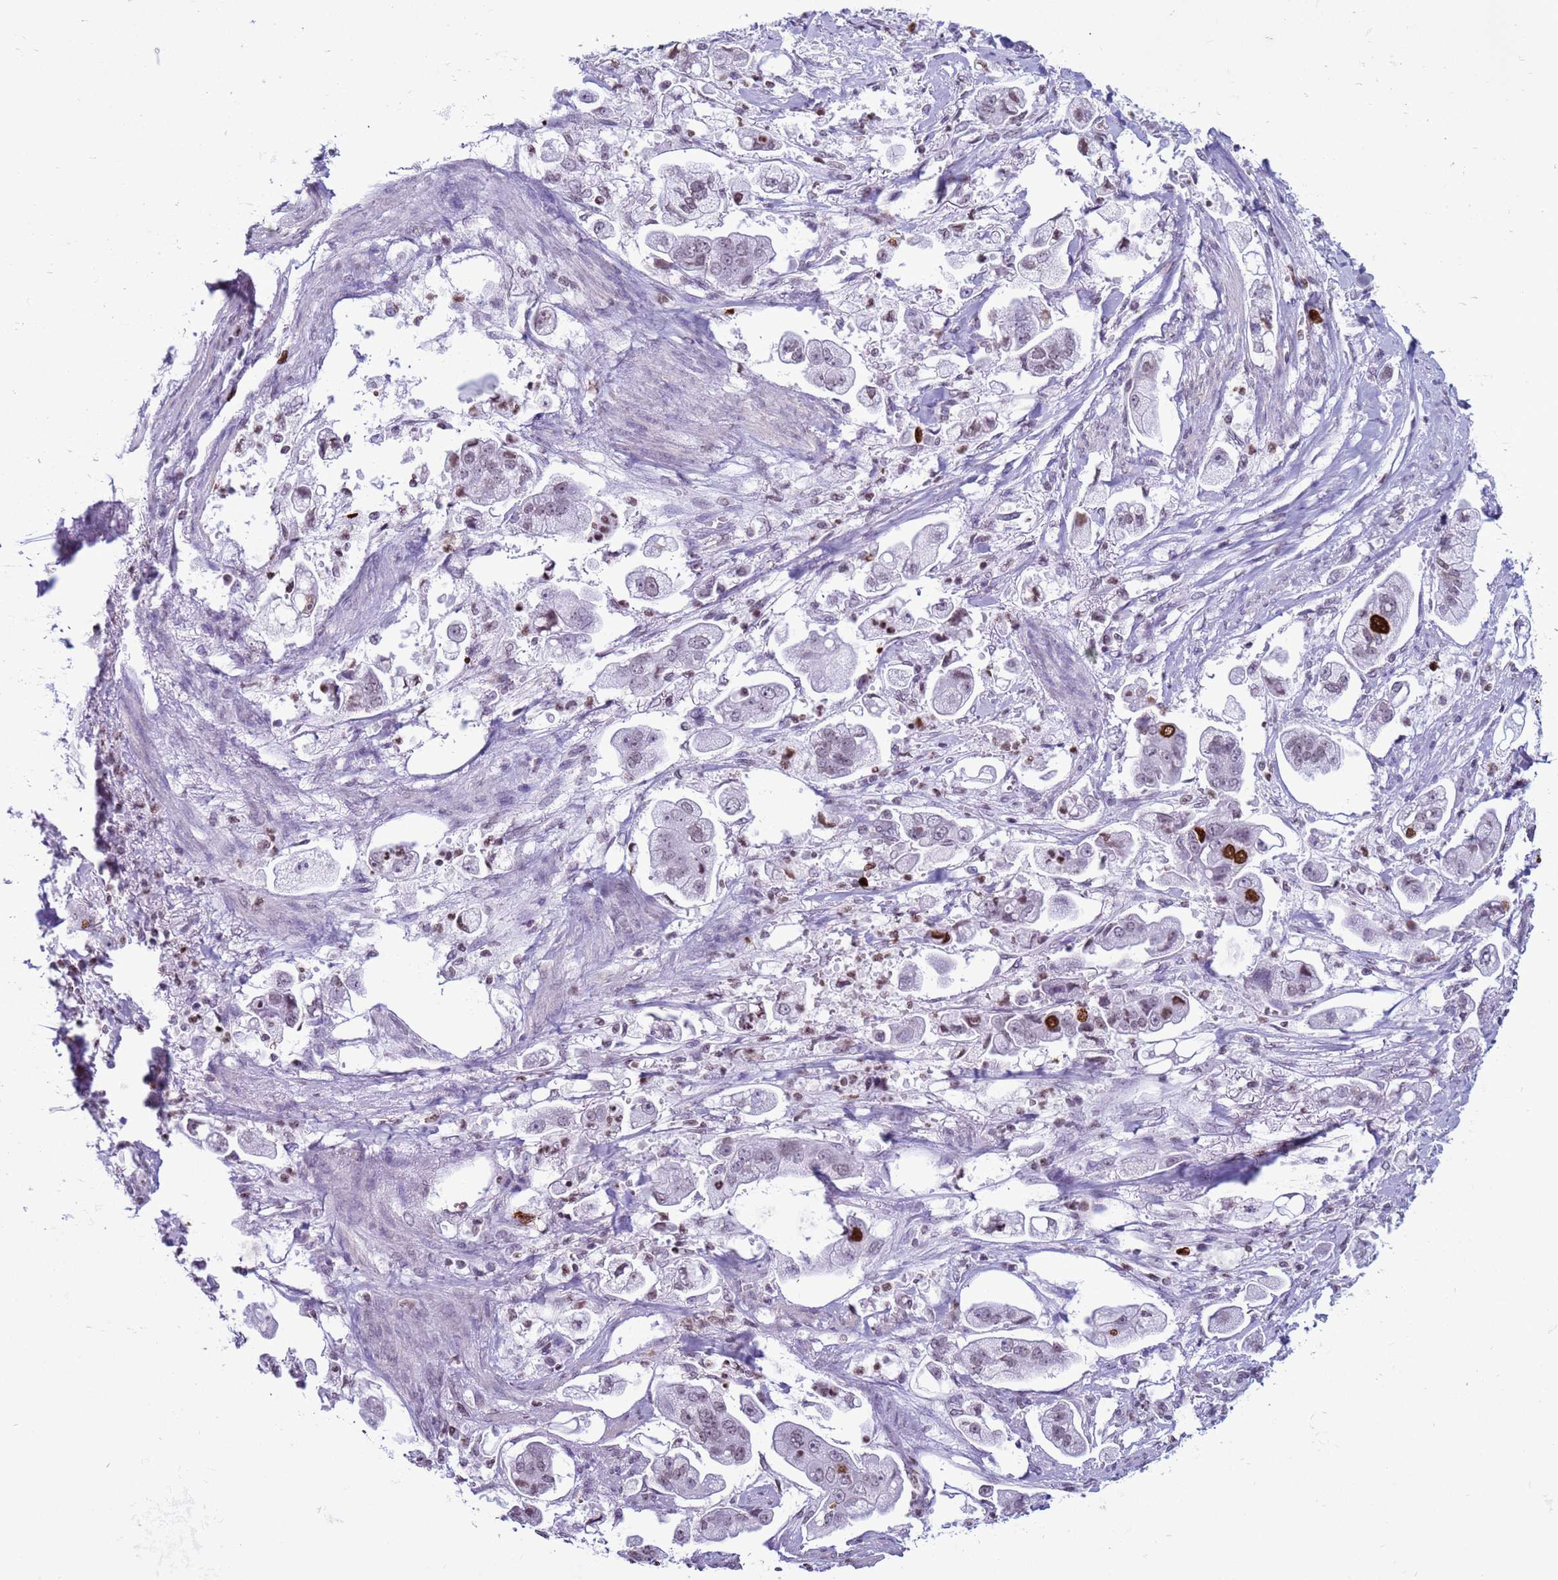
{"staining": {"intensity": "strong", "quantity": "<25%", "location": "nuclear"}, "tissue": "stomach cancer", "cell_type": "Tumor cells", "image_type": "cancer", "snomed": [{"axis": "morphology", "description": "Adenocarcinoma, NOS"}, {"axis": "topography", "description": "Stomach"}], "caption": "About <25% of tumor cells in human stomach adenocarcinoma show strong nuclear protein expression as visualized by brown immunohistochemical staining.", "gene": "H4C8", "patient": {"sex": "male", "age": 62}}